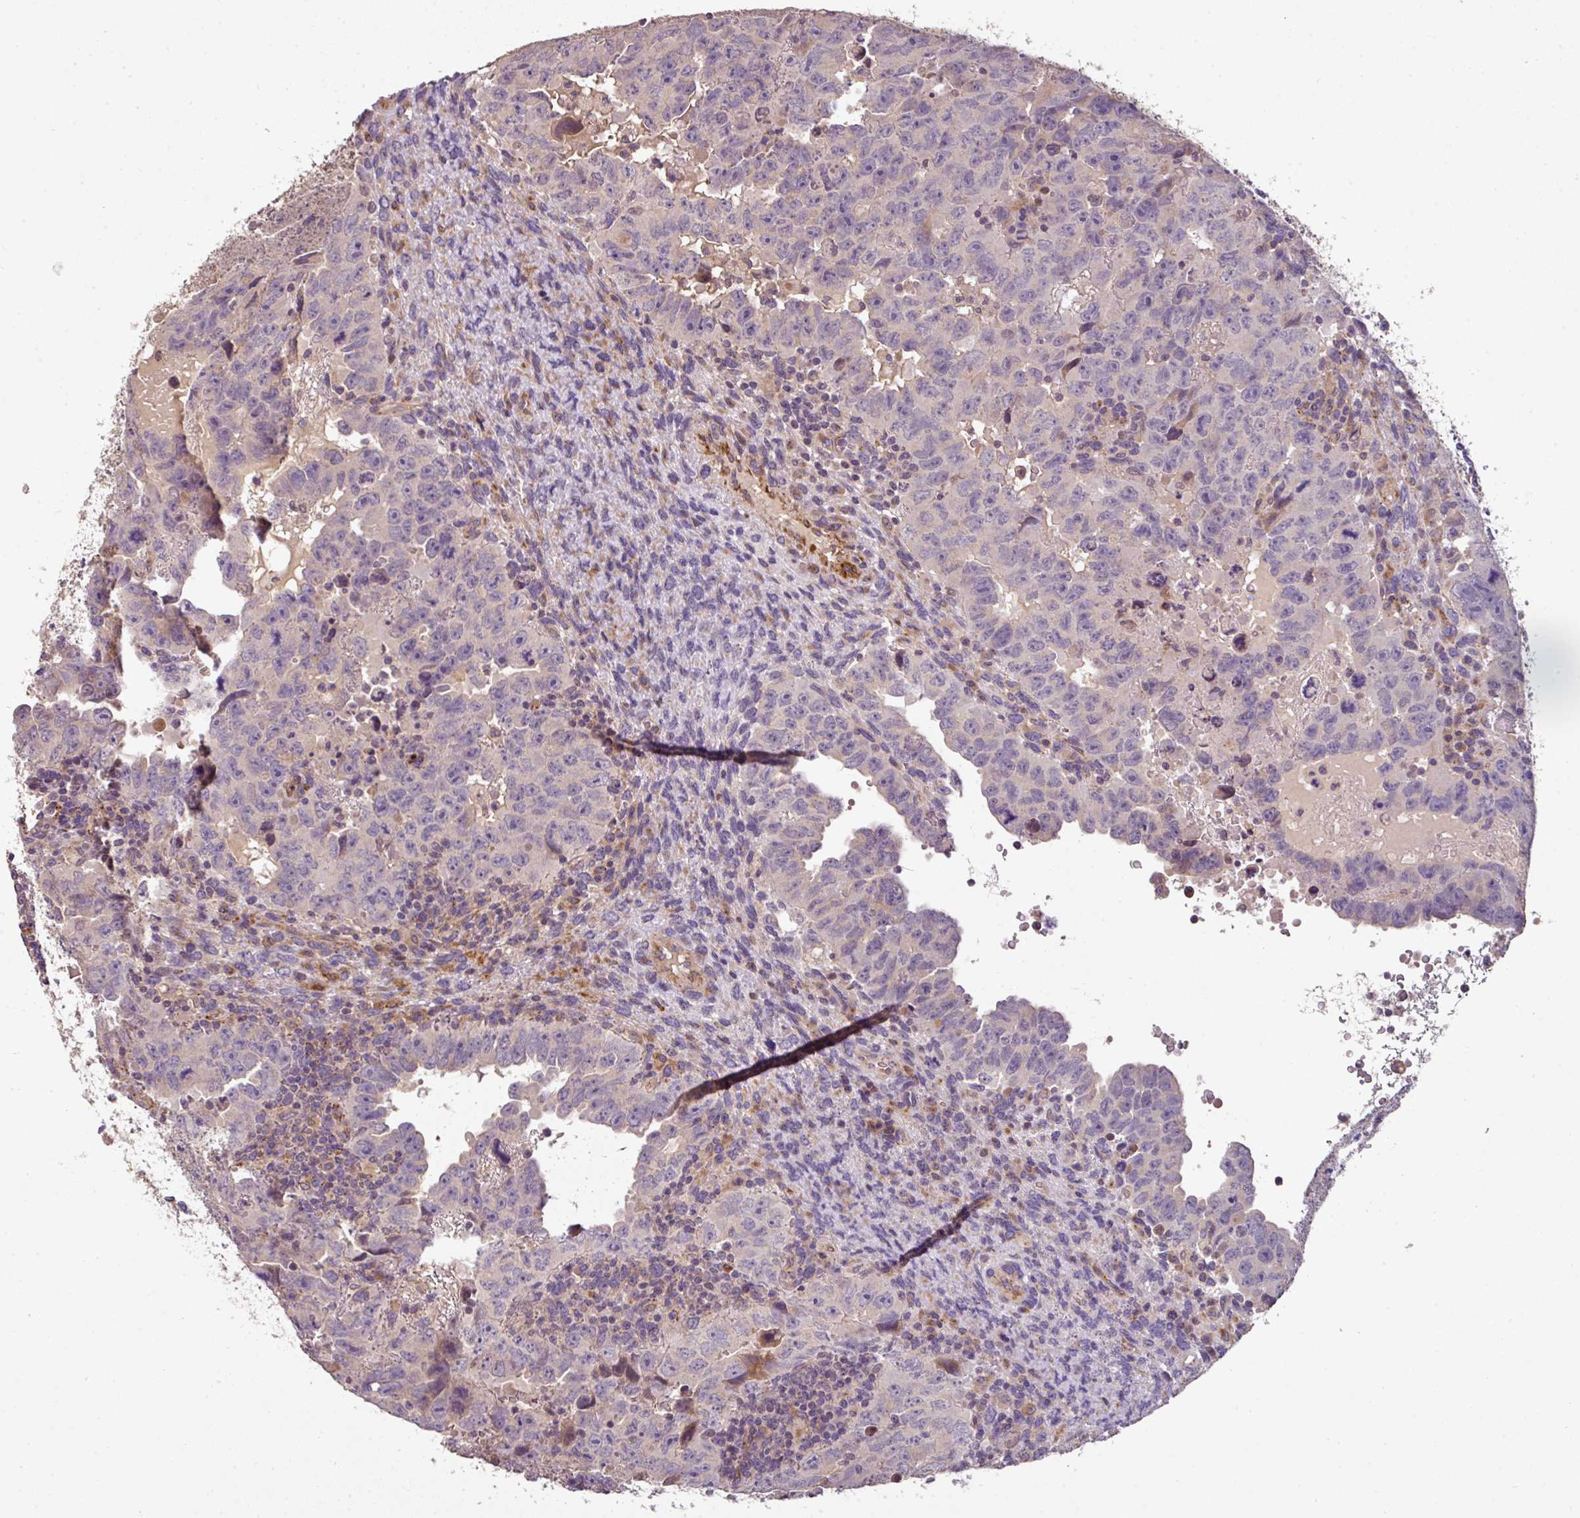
{"staining": {"intensity": "negative", "quantity": "none", "location": "none"}, "tissue": "testis cancer", "cell_type": "Tumor cells", "image_type": "cancer", "snomed": [{"axis": "morphology", "description": "Carcinoma, Embryonal, NOS"}, {"axis": "topography", "description": "Testis"}], "caption": "IHC image of human embryonal carcinoma (testis) stained for a protein (brown), which reveals no expression in tumor cells.", "gene": "SPCS3", "patient": {"sex": "male", "age": 24}}